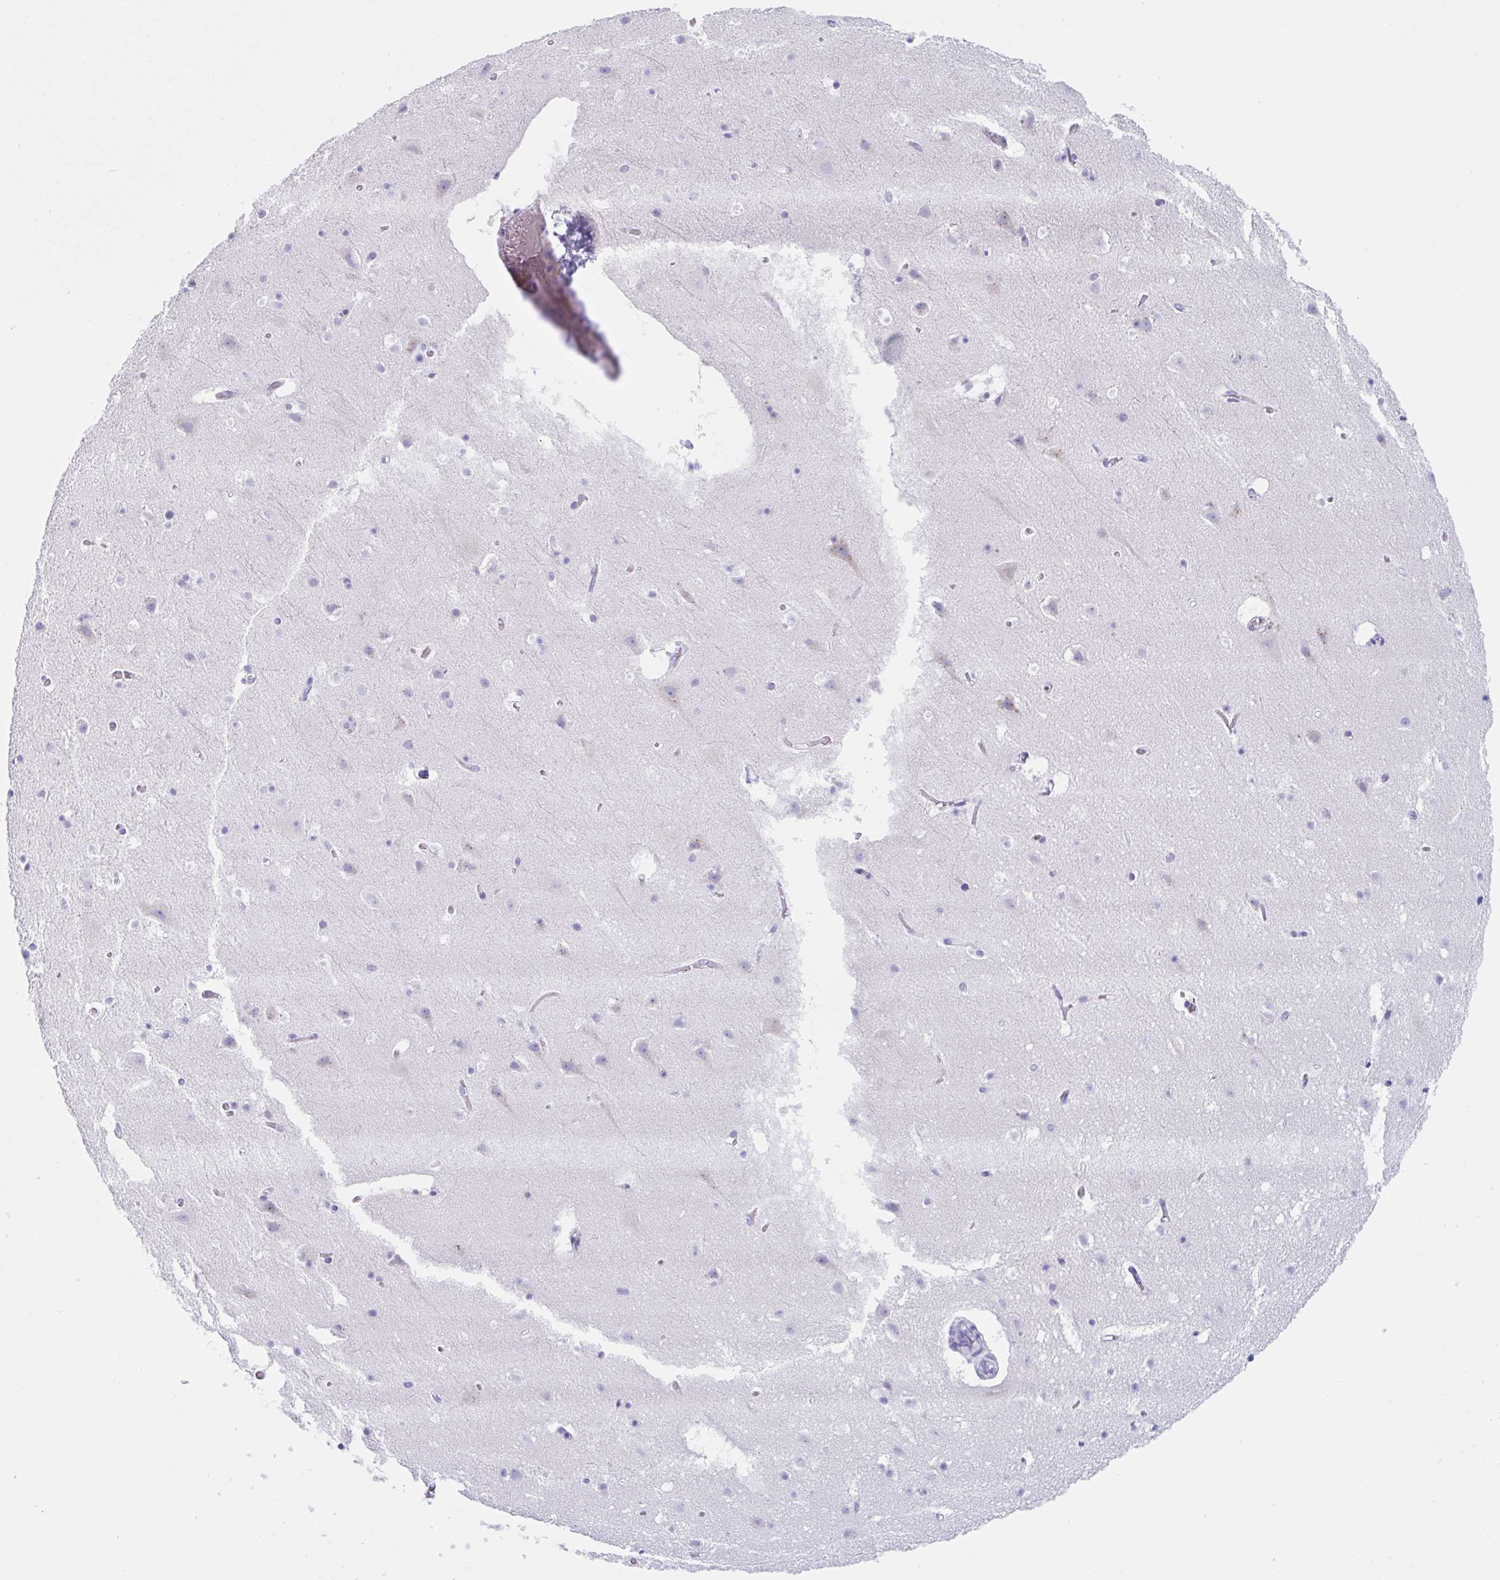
{"staining": {"intensity": "negative", "quantity": "none", "location": "none"}, "tissue": "cerebral cortex", "cell_type": "Endothelial cells", "image_type": "normal", "snomed": [{"axis": "morphology", "description": "Normal tissue, NOS"}, {"axis": "topography", "description": "Cerebral cortex"}], "caption": "DAB immunohistochemical staining of unremarkable human cerebral cortex demonstrates no significant positivity in endothelial cells.", "gene": "CPTP", "patient": {"sex": "female", "age": 42}}